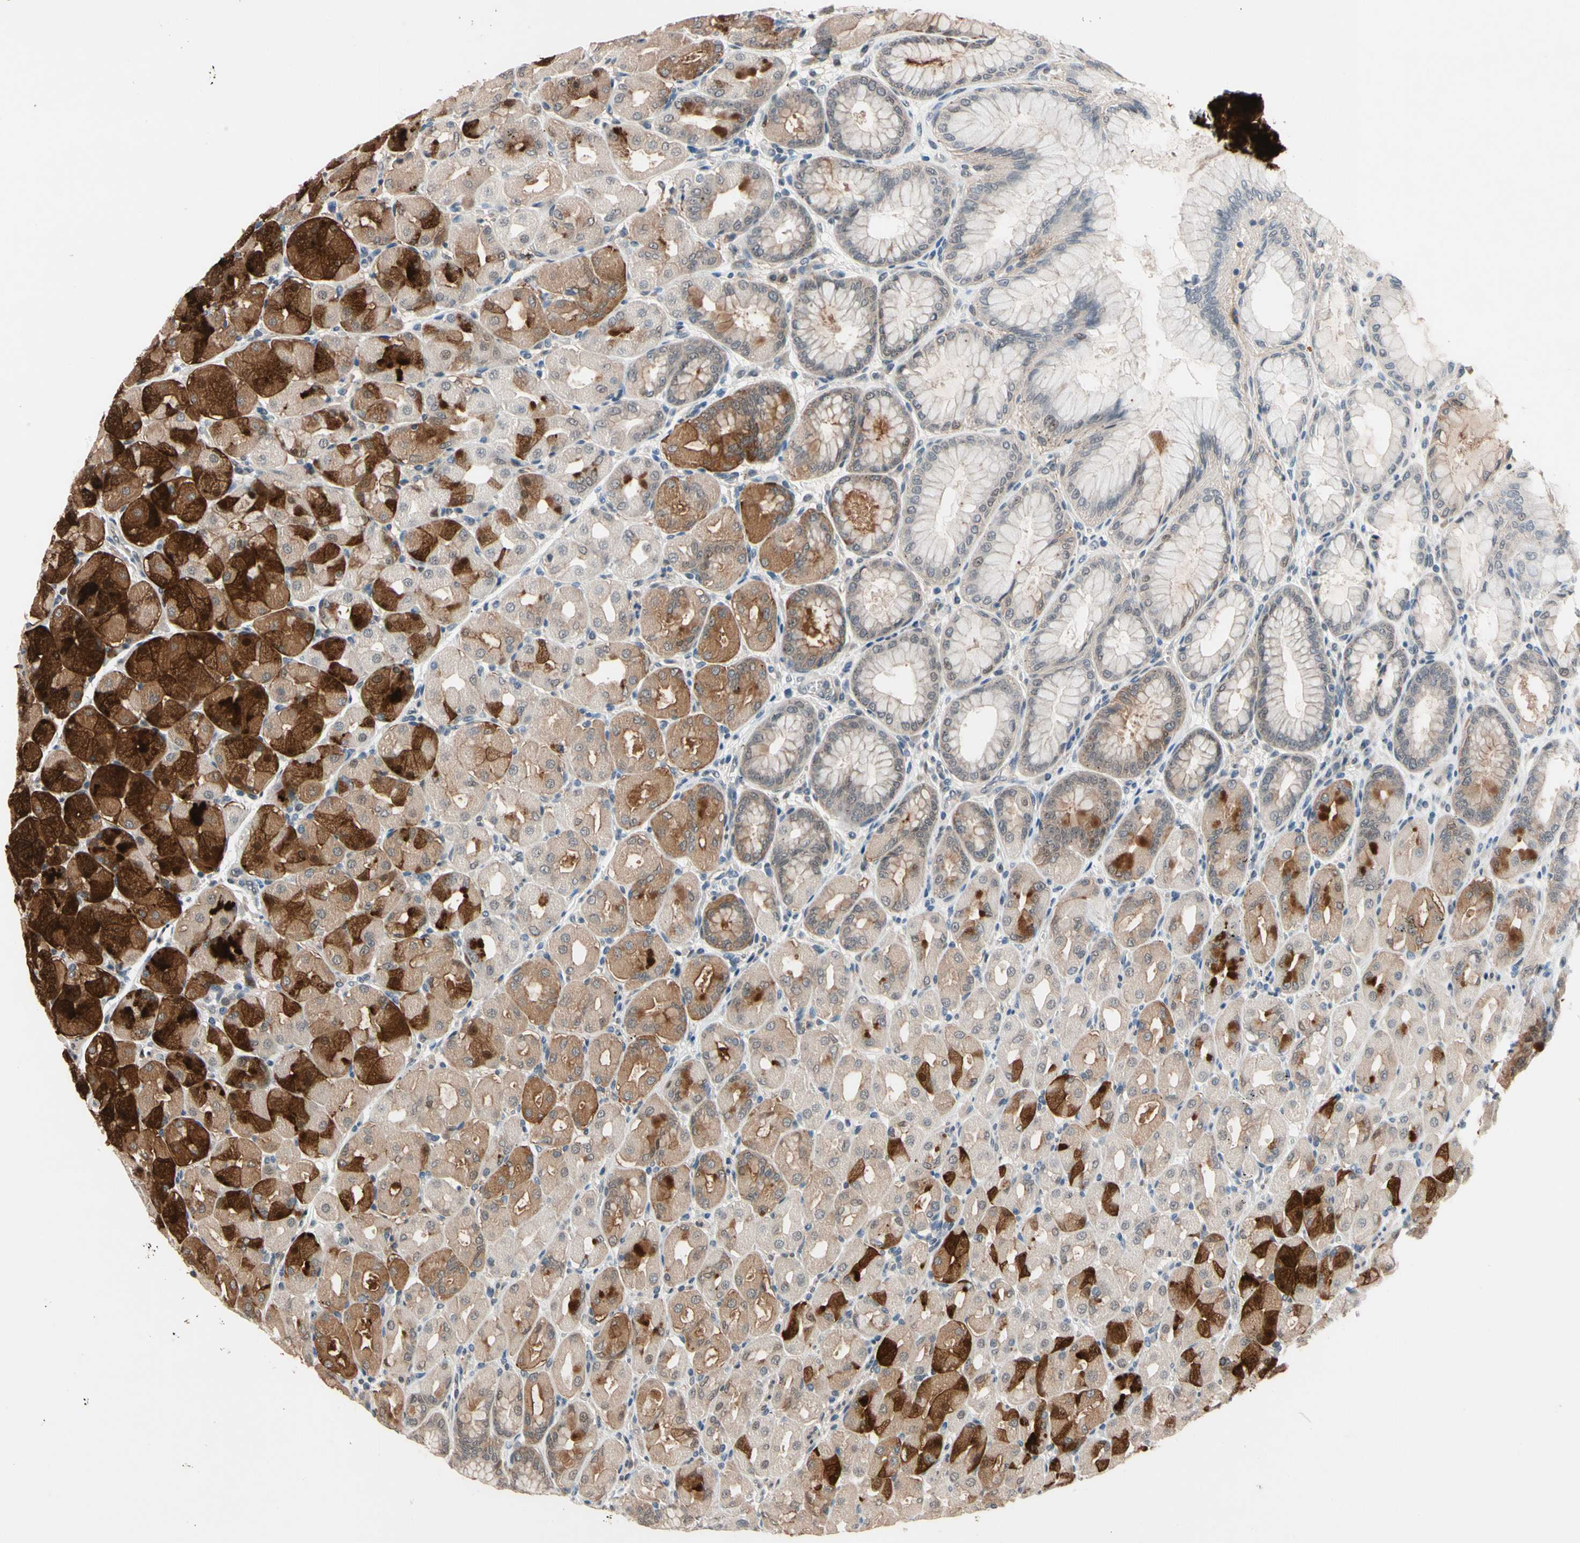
{"staining": {"intensity": "strong", "quantity": "25%-75%", "location": "cytoplasmic/membranous"}, "tissue": "stomach", "cell_type": "Glandular cells", "image_type": "normal", "snomed": [{"axis": "morphology", "description": "Normal tissue, NOS"}, {"axis": "topography", "description": "Stomach, upper"}], "caption": "Human stomach stained for a protein (brown) shows strong cytoplasmic/membranous positive positivity in about 25%-75% of glandular cells.", "gene": "NGEF", "patient": {"sex": "female", "age": 56}}